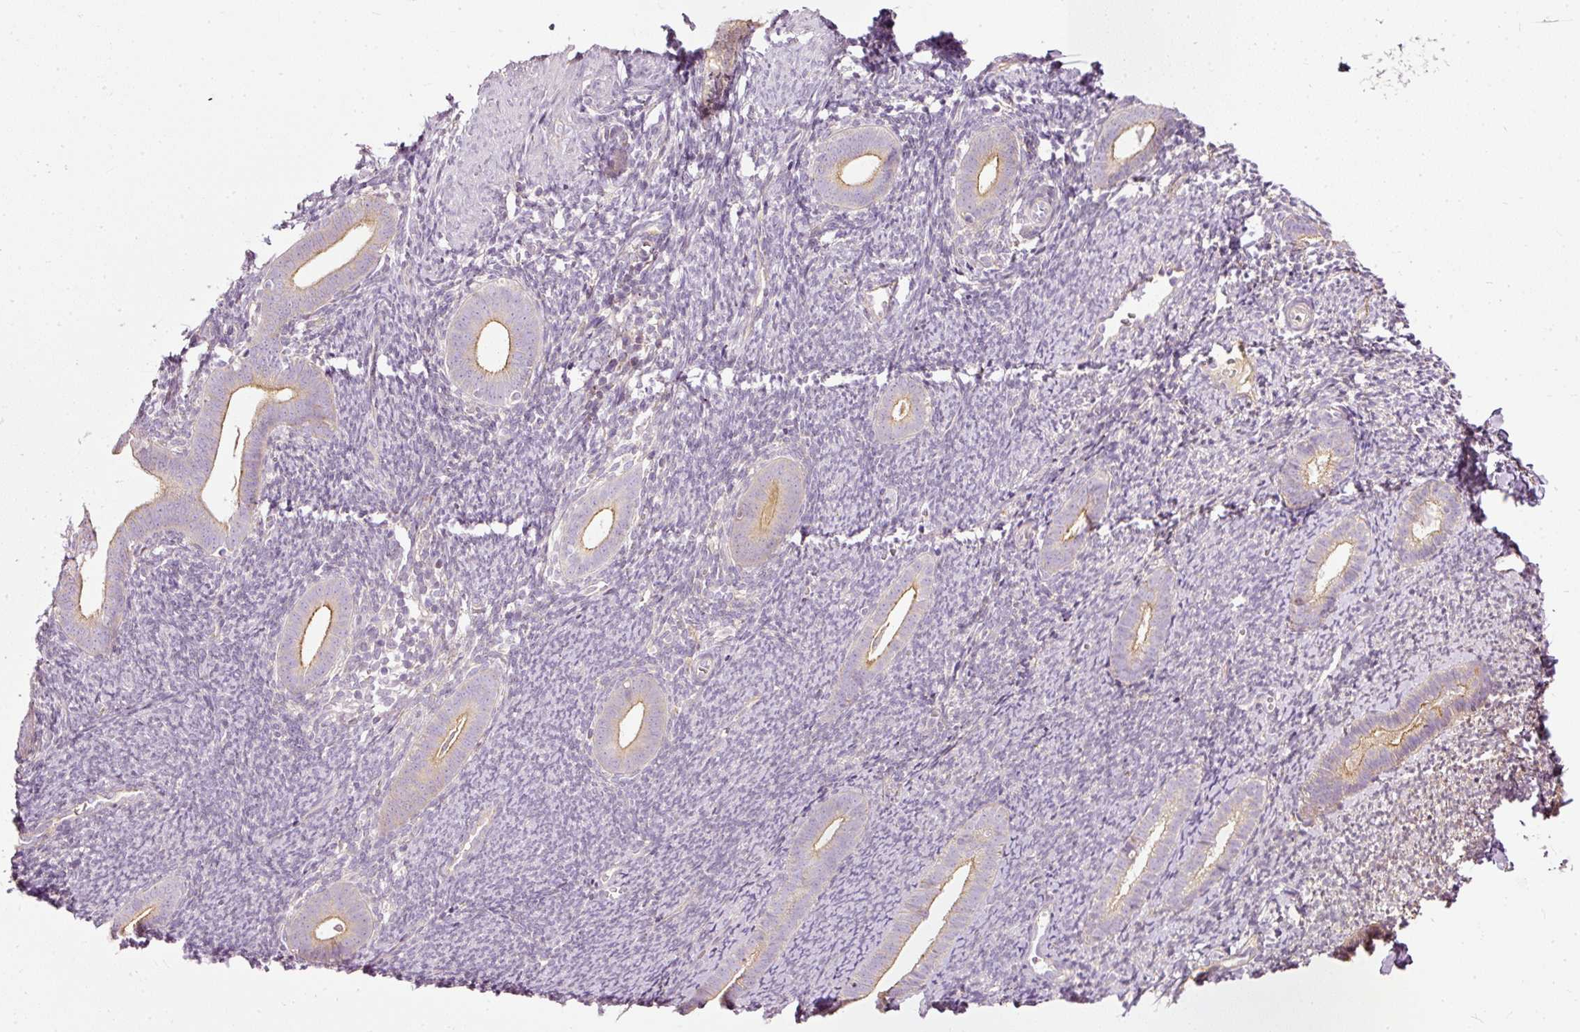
{"staining": {"intensity": "negative", "quantity": "none", "location": "none"}, "tissue": "endometrium", "cell_type": "Cells in endometrial stroma", "image_type": "normal", "snomed": [{"axis": "morphology", "description": "Normal tissue, NOS"}, {"axis": "topography", "description": "Endometrium"}], "caption": "This is a image of IHC staining of benign endometrium, which shows no expression in cells in endometrial stroma. The staining was performed using DAB to visualize the protein expression in brown, while the nuclei were stained in blue with hematoxylin (Magnification: 20x).", "gene": "PAQR9", "patient": {"sex": "female", "age": 39}}